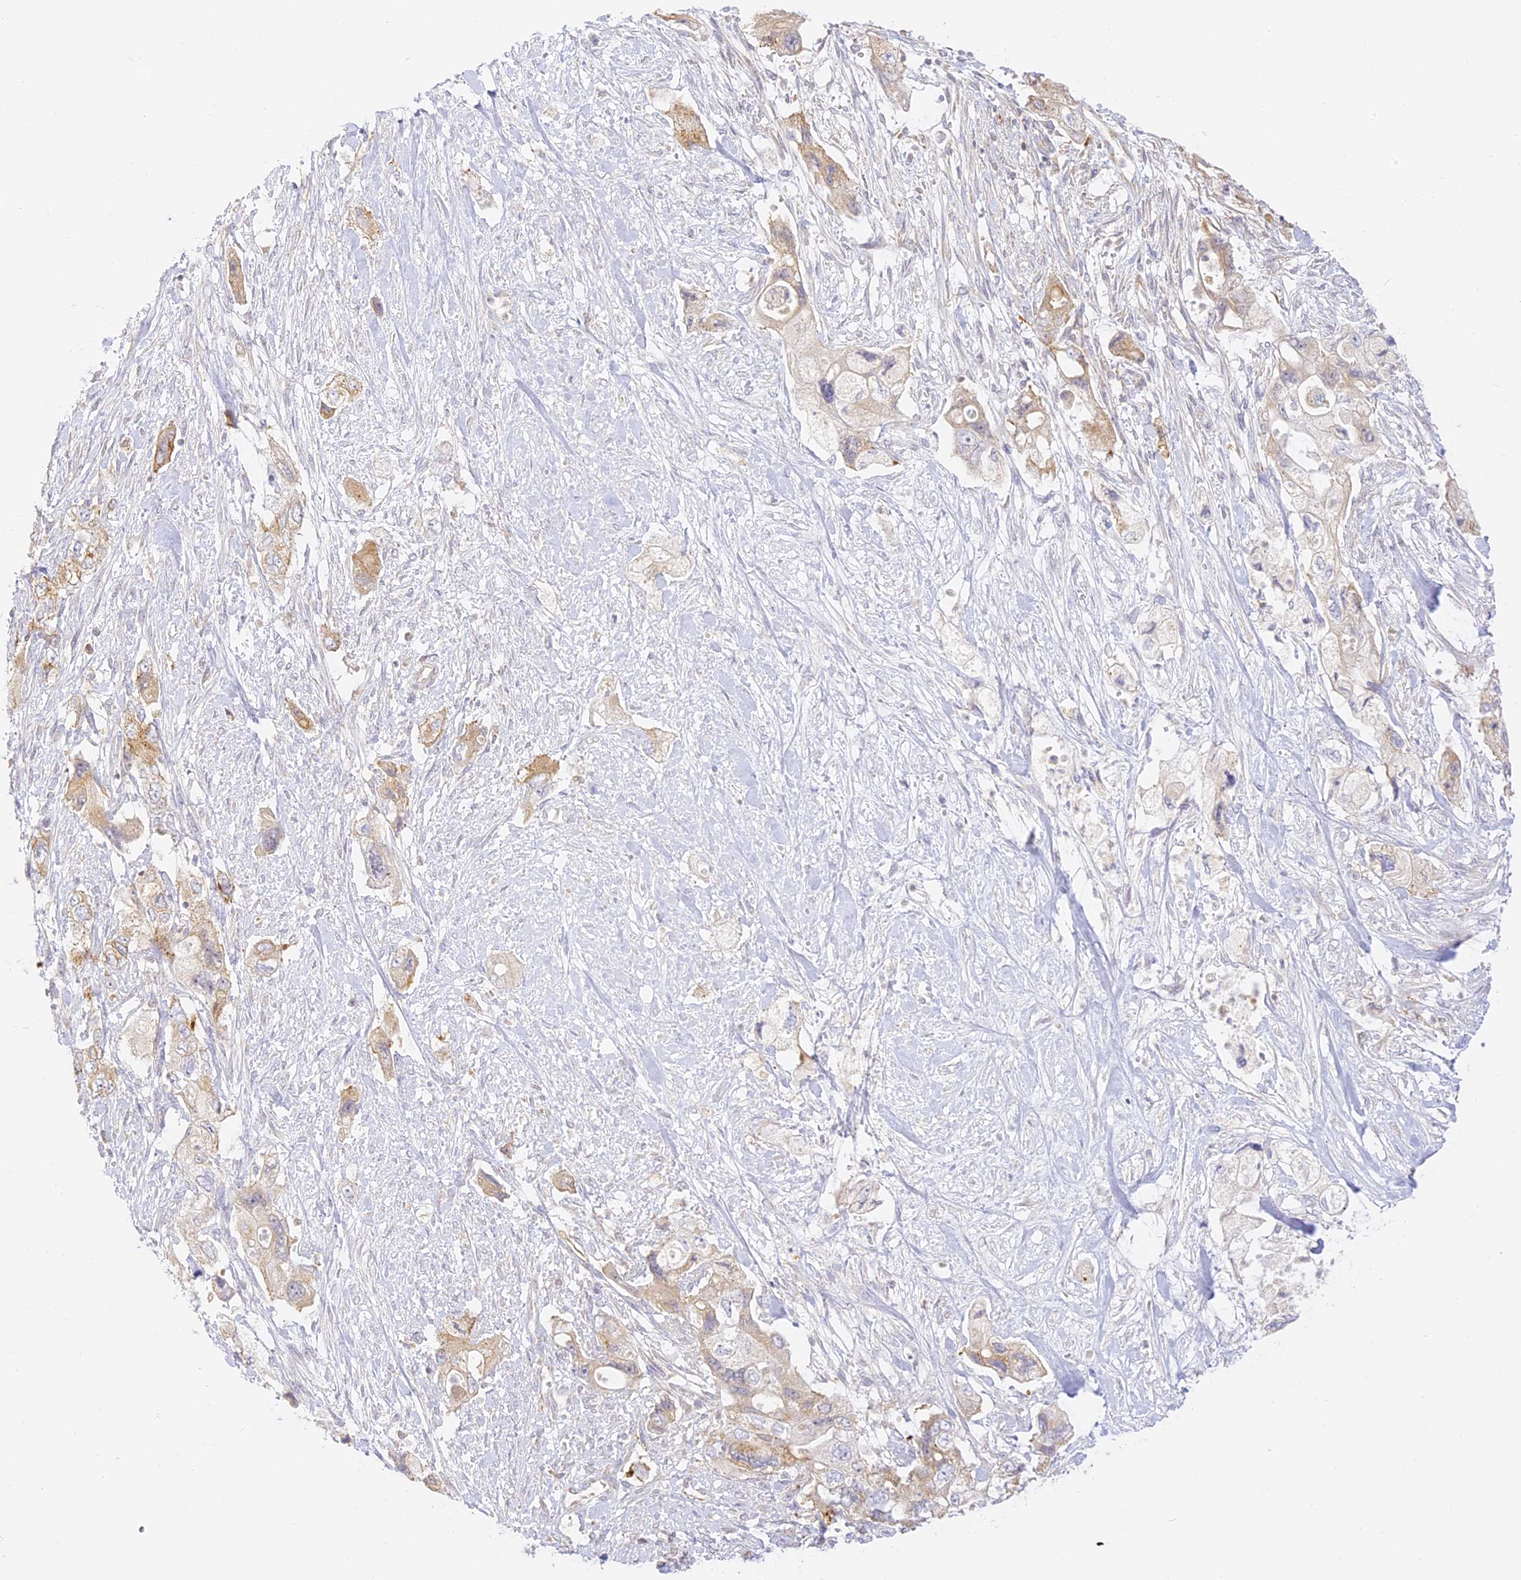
{"staining": {"intensity": "moderate", "quantity": "<25%", "location": "cytoplasmic/membranous"}, "tissue": "pancreatic cancer", "cell_type": "Tumor cells", "image_type": "cancer", "snomed": [{"axis": "morphology", "description": "Adenocarcinoma, NOS"}, {"axis": "topography", "description": "Pancreas"}], "caption": "Brown immunohistochemical staining in adenocarcinoma (pancreatic) shows moderate cytoplasmic/membranous expression in about <25% of tumor cells.", "gene": "LRRC15", "patient": {"sex": "female", "age": 73}}